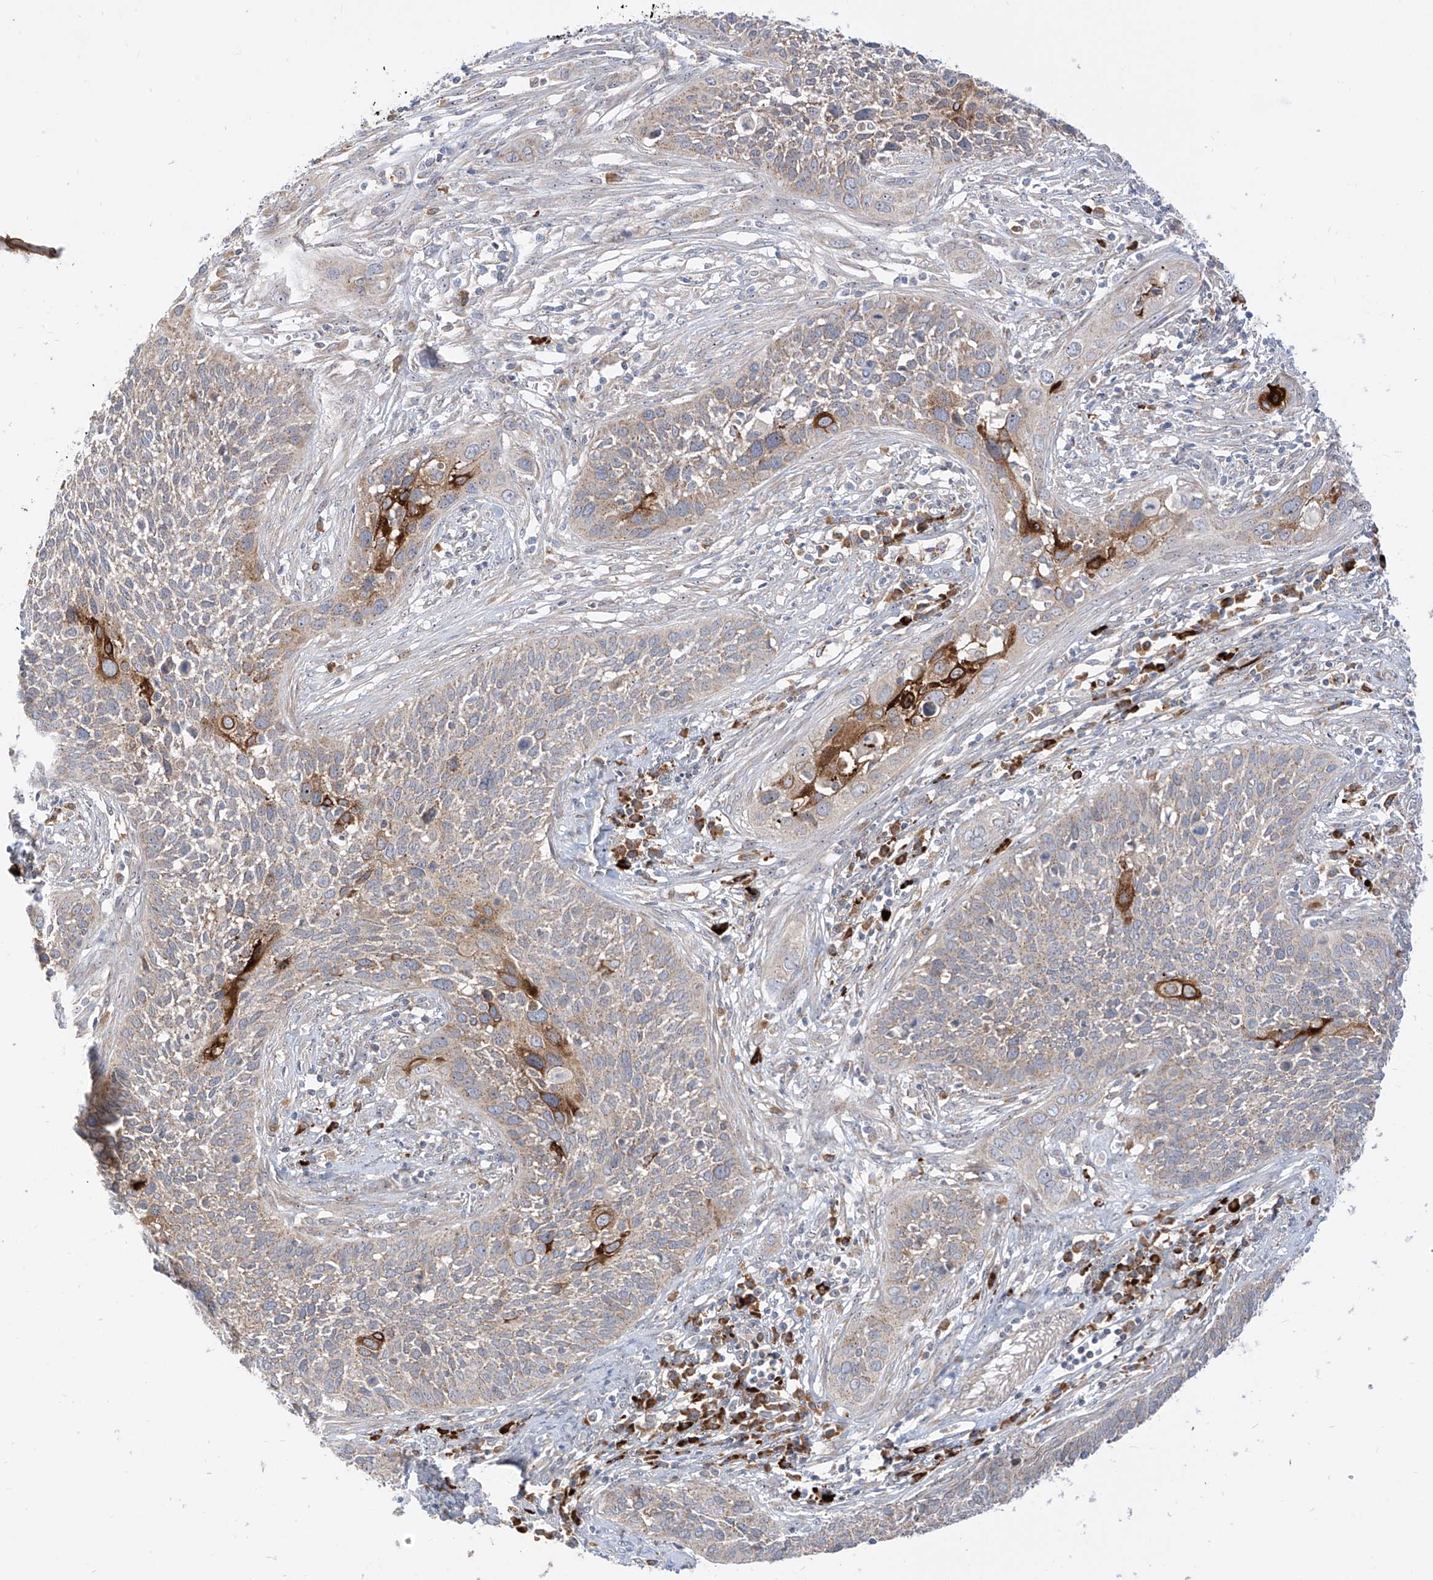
{"staining": {"intensity": "moderate", "quantity": "<25%", "location": "cytoplasmic/membranous"}, "tissue": "cervical cancer", "cell_type": "Tumor cells", "image_type": "cancer", "snomed": [{"axis": "morphology", "description": "Squamous cell carcinoma, NOS"}, {"axis": "topography", "description": "Cervix"}], "caption": "Brown immunohistochemical staining in squamous cell carcinoma (cervical) exhibits moderate cytoplasmic/membranous positivity in about <25% of tumor cells. Immunohistochemistry stains the protein of interest in brown and the nuclei are stained blue.", "gene": "SYTL3", "patient": {"sex": "female", "age": 34}}